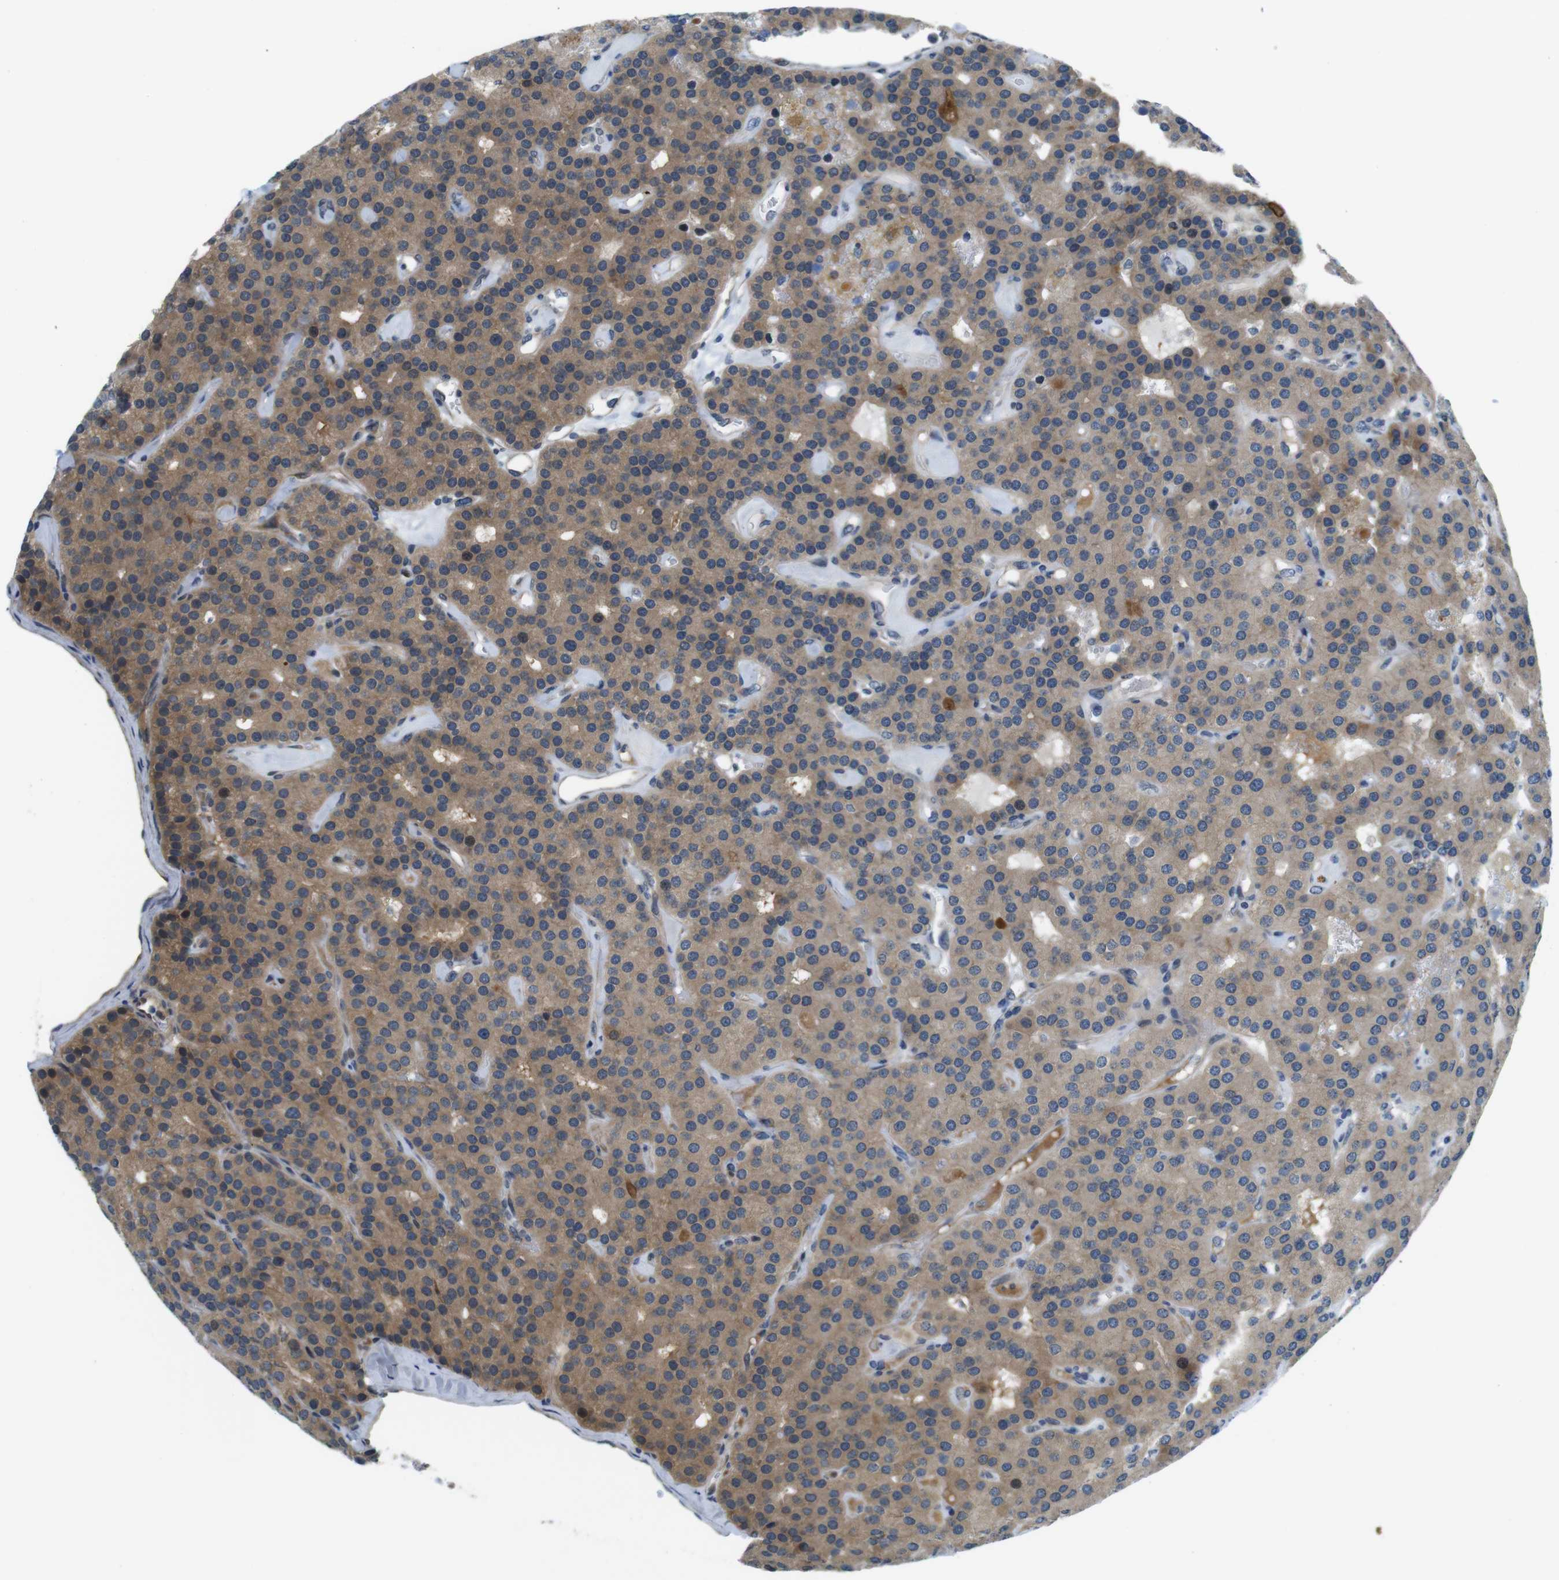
{"staining": {"intensity": "moderate", "quantity": ">75%", "location": "cytoplasmic/membranous"}, "tissue": "parathyroid gland", "cell_type": "Glandular cells", "image_type": "normal", "snomed": [{"axis": "morphology", "description": "Normal tissue, NOS"}, {"axis": "morphology", "description": "Adenoma, NOS"}, {"axis": "topography", "description": "Parathyroid gland"}], "caption": "Glandular cells reveal moderate cytoplasmic/membranous positivity in about >75% of cells in normal parathyroid gland. Nuclei are stained in blue.", "gene": "ZDHHC3", "patient": {"sex": "female", "age": 86}}